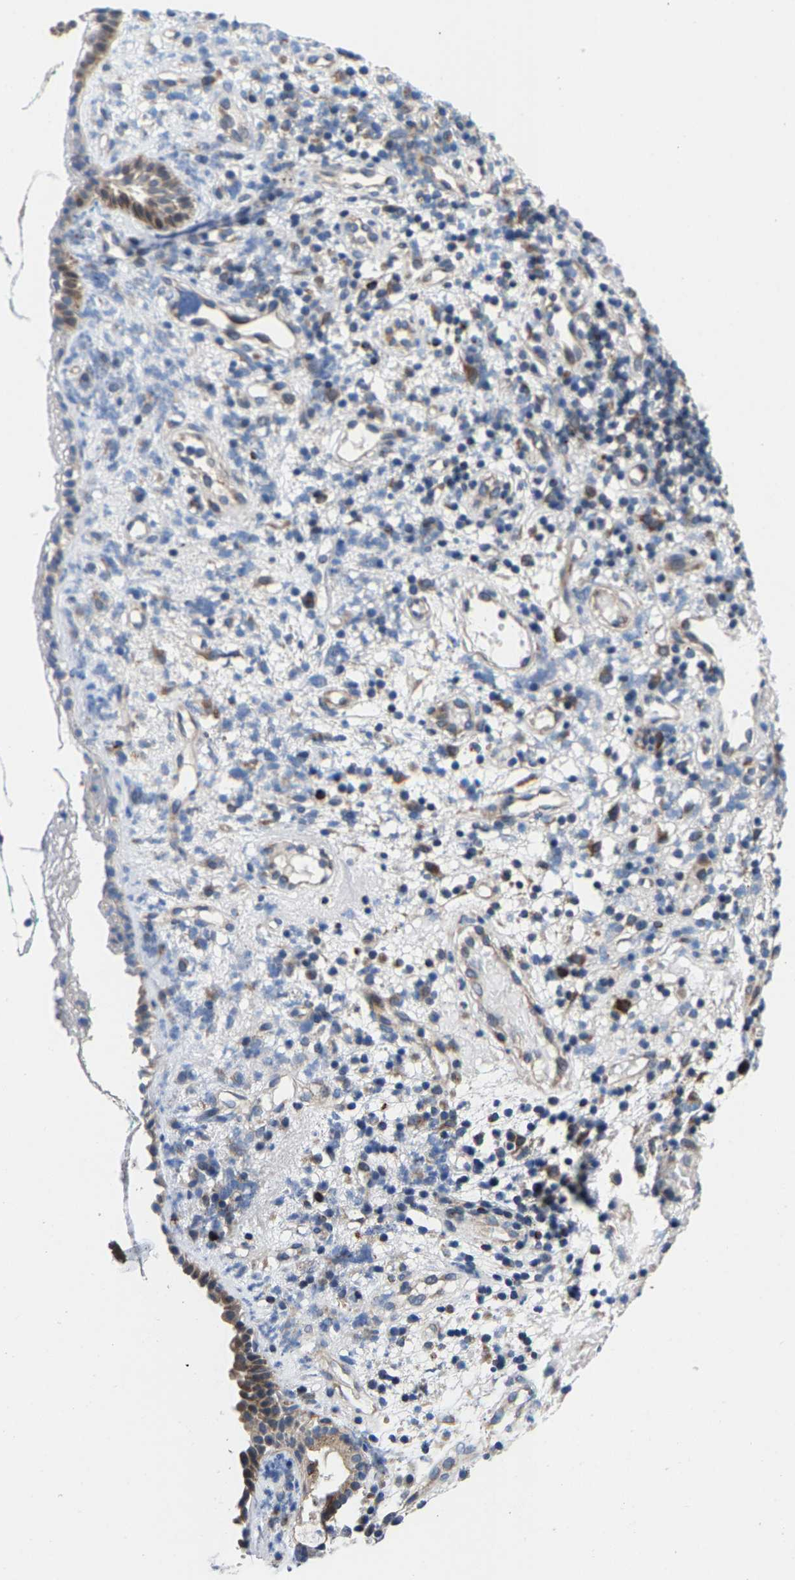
{"staining": {"intensity": "moderate", "quantity": ">75%", "location": "cytoplasmic/membranous,nuclear"}, "tissue": "nasopharynx", "cell_type": "Respiratory epithelial cells", "image_type": "normal", "snomed": [{"axis": "morphology", "description": "Normal tissue, NOS"}, {"axis": "morphology", "description": "Basal cell carcinoma"}, {"axis": "topography", "description": "Cartilage tissue"}, {"axis": "topography", "description": "Nasopharynx"}, {"axis": "topography", "description": "Oral tissue"}], "caption": "Nasopharynx stained with DAB (3,3'-diaminobenzidine) IHC exhibits medium levels of moderate cytoplasmic/membranous,nuclear positivity in about >75% of respiratory epithelial cells.", "gene": "TDRKH", "patient": {"sex": "female", "age": 77}}